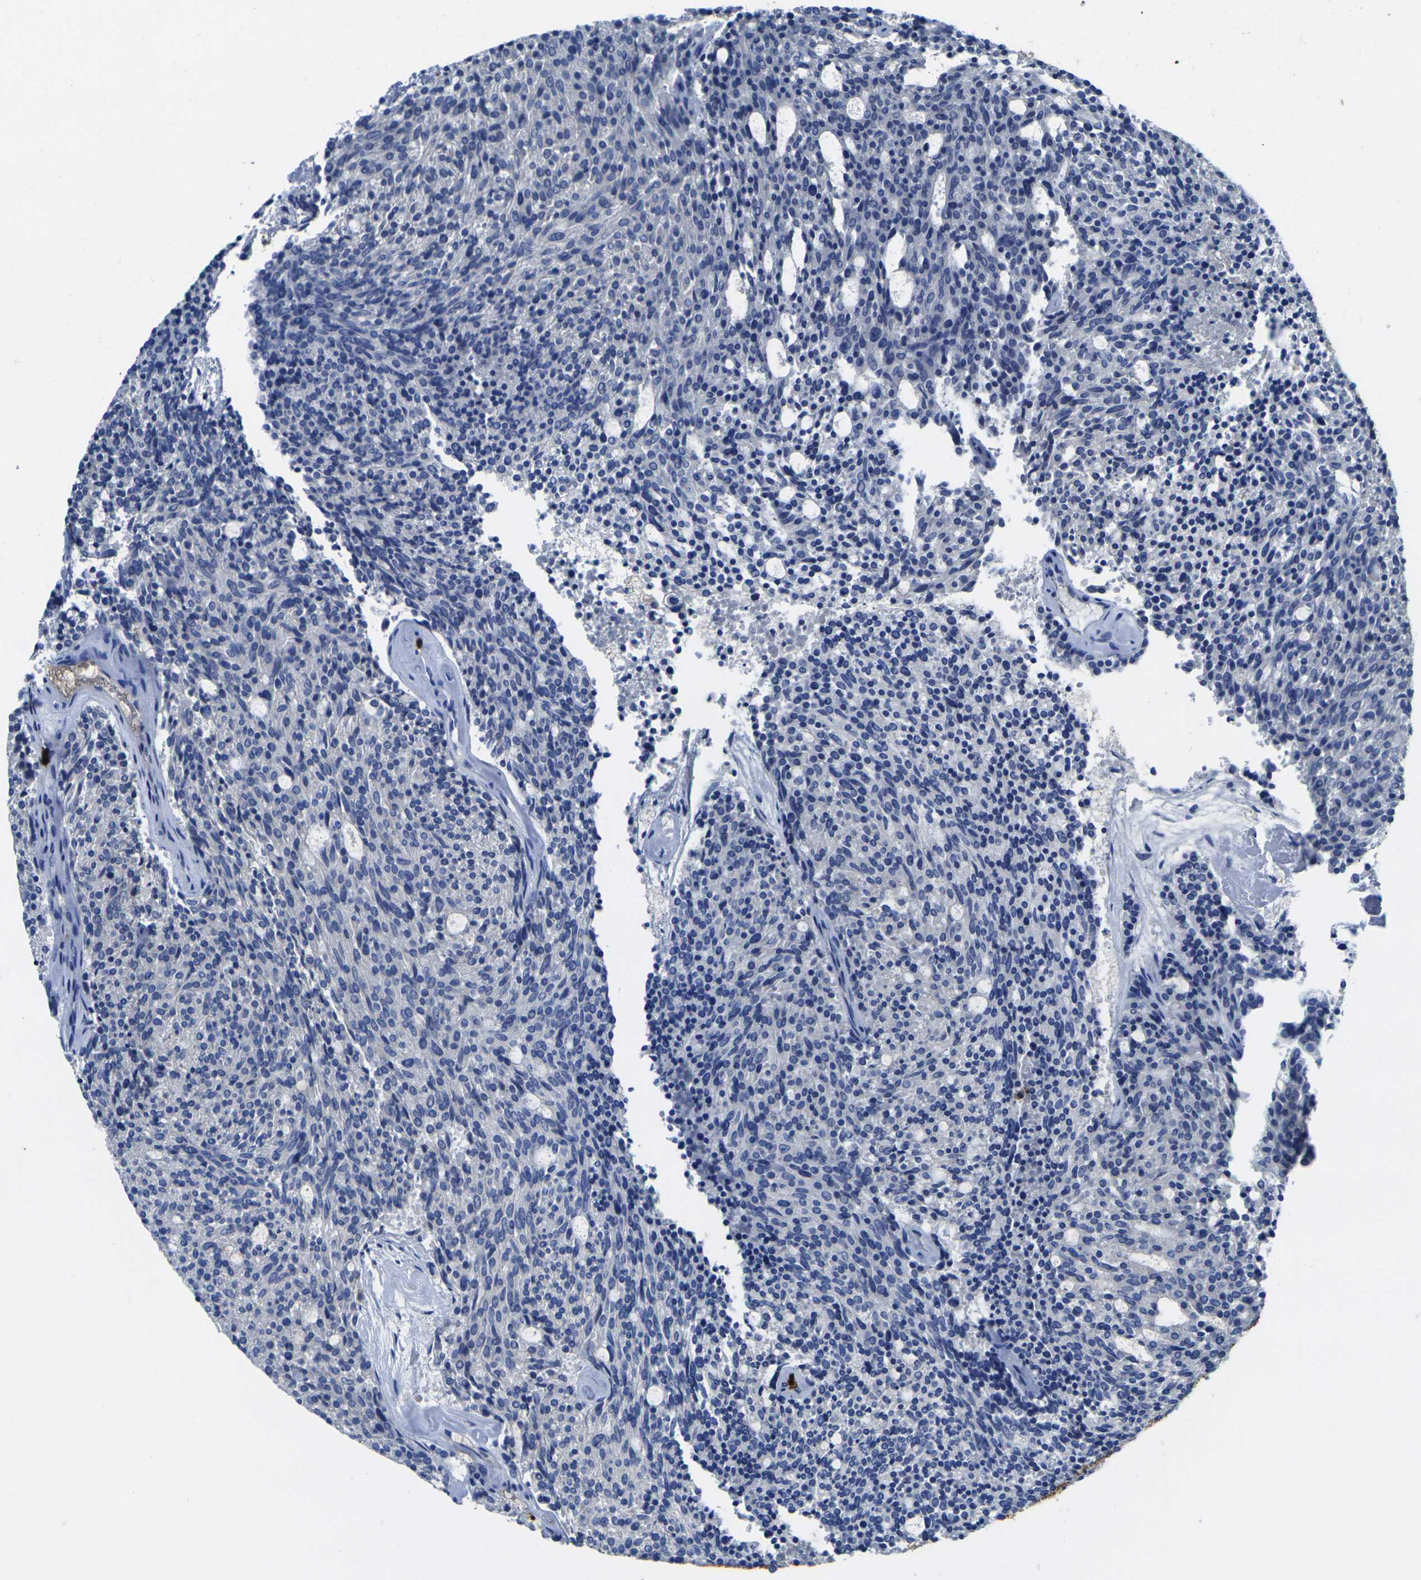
{"staining": {"intensity": "negative", "quantity": "none", "location": "none"}, "tissue": "carcinoid", "cell_type": "Tumor cells", "image_type": "cancer", "snomed": [{"axis": "morphology", "description": "Carcinoid, malignant, NOS"}, {"axis": "topography", "description": "Pancreas"}], "caption": "This image is of malignant carcinoid stained with IHC to label a protein in brown with the nuclei are counter-stained blue. There is no positivity in tumor cells.", "gene": "S100A9", "patient": {"sex": "female", "age": 54}}